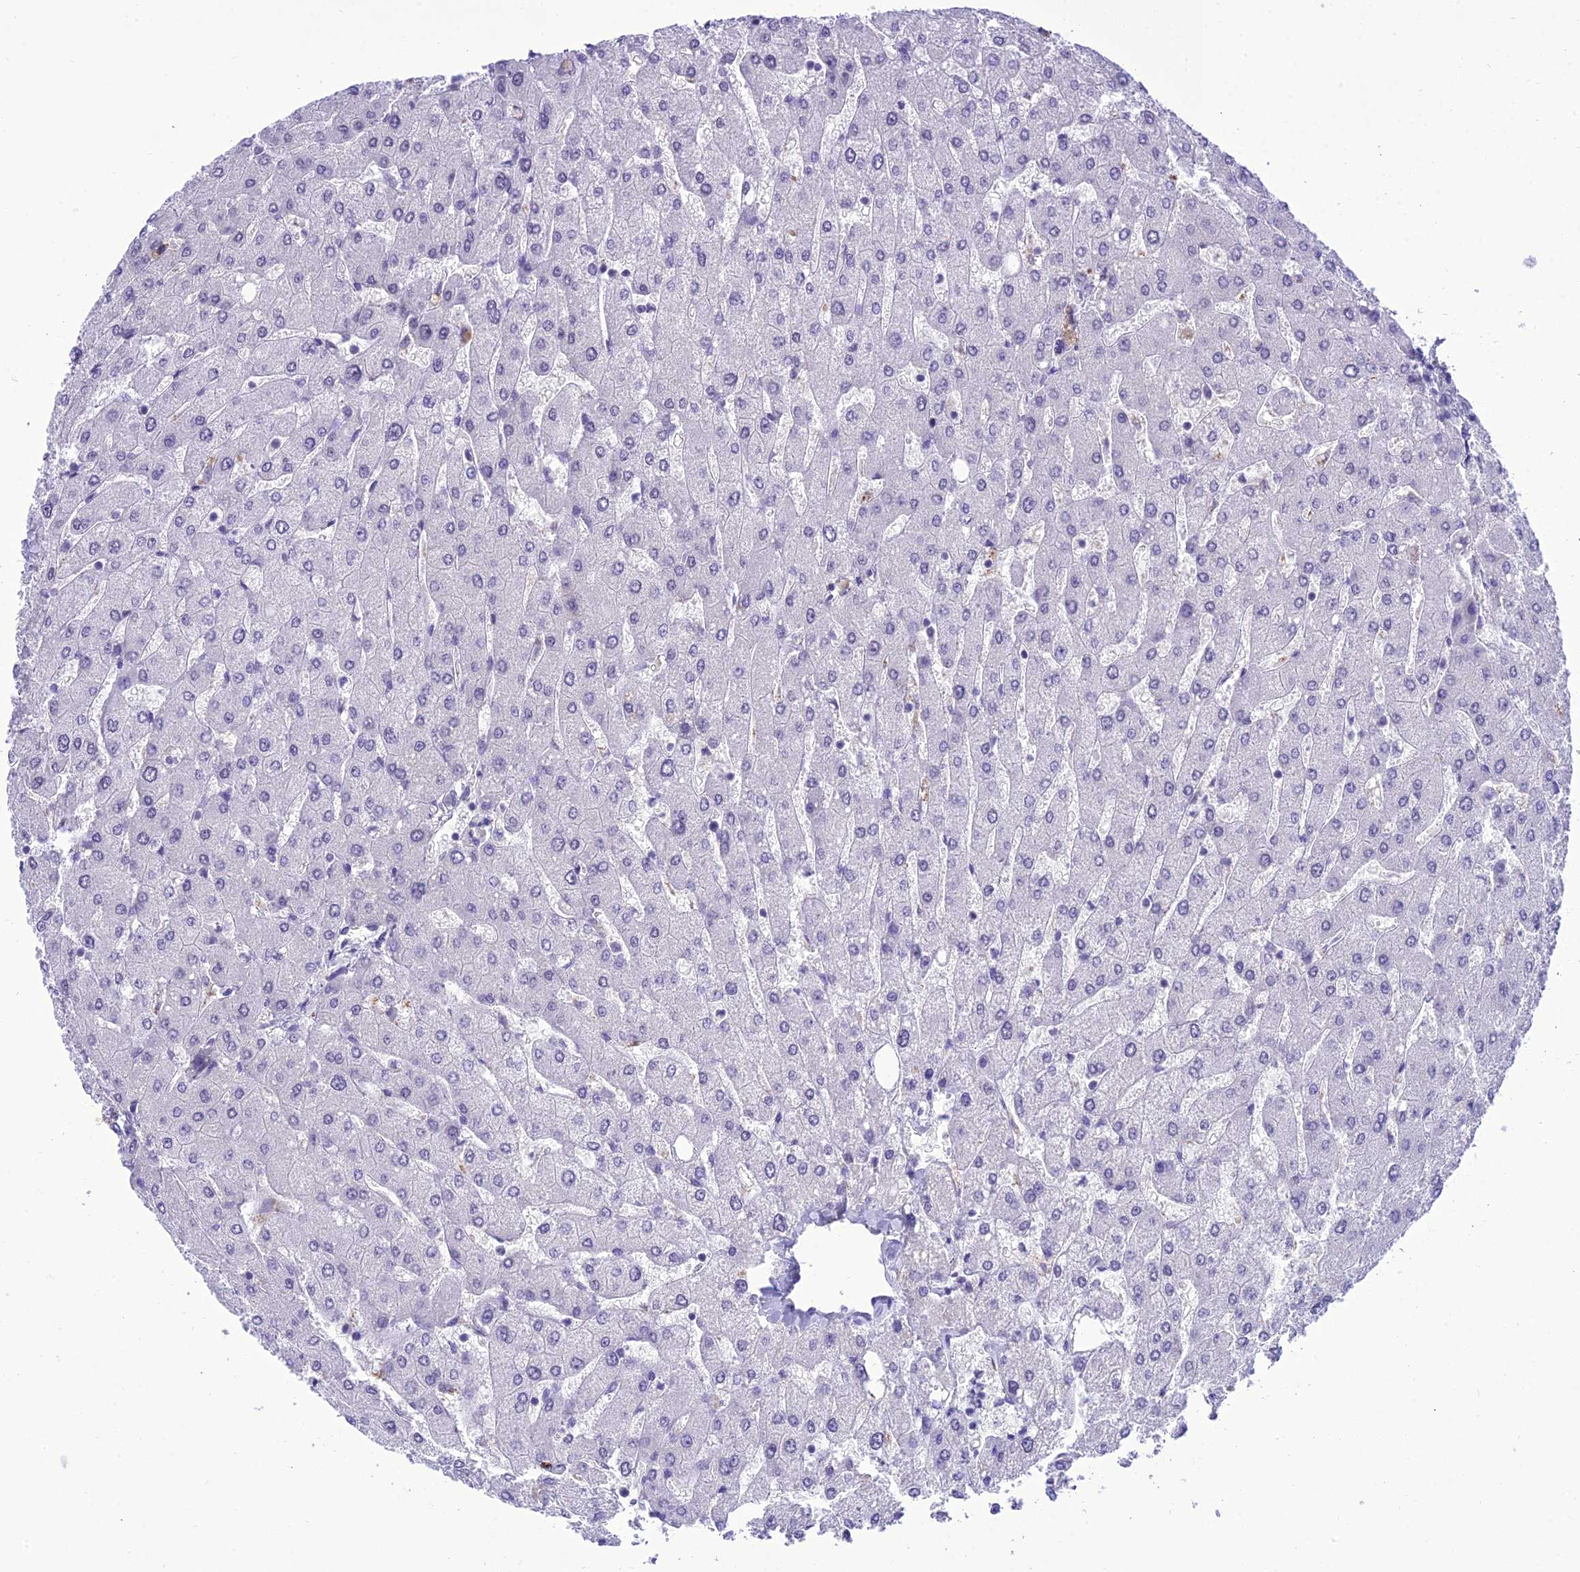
{"staining": {"intensity": "negative", "quantity": "none", "location": "none"}, "tissue": "liver", "cell_type": "Cholangiocytes", "image_type": "normal", "snomed": [{"axis": "morphology", "description": "Normal tissue, NOS"}, {"axis": "topography", "description": "Liver"}], "caption": "A micrograph of human liver is negative for staining in cholangiocytes. The staining was performed using DAB (3,3'-diaminobenzidine) to visualize the protein expression in brown, while the nuclei were stained in blue with hematoxylin (Magnification: 20x).", "gene": "SH3RF3", "patient": {"sex": "male", "age": 55}}